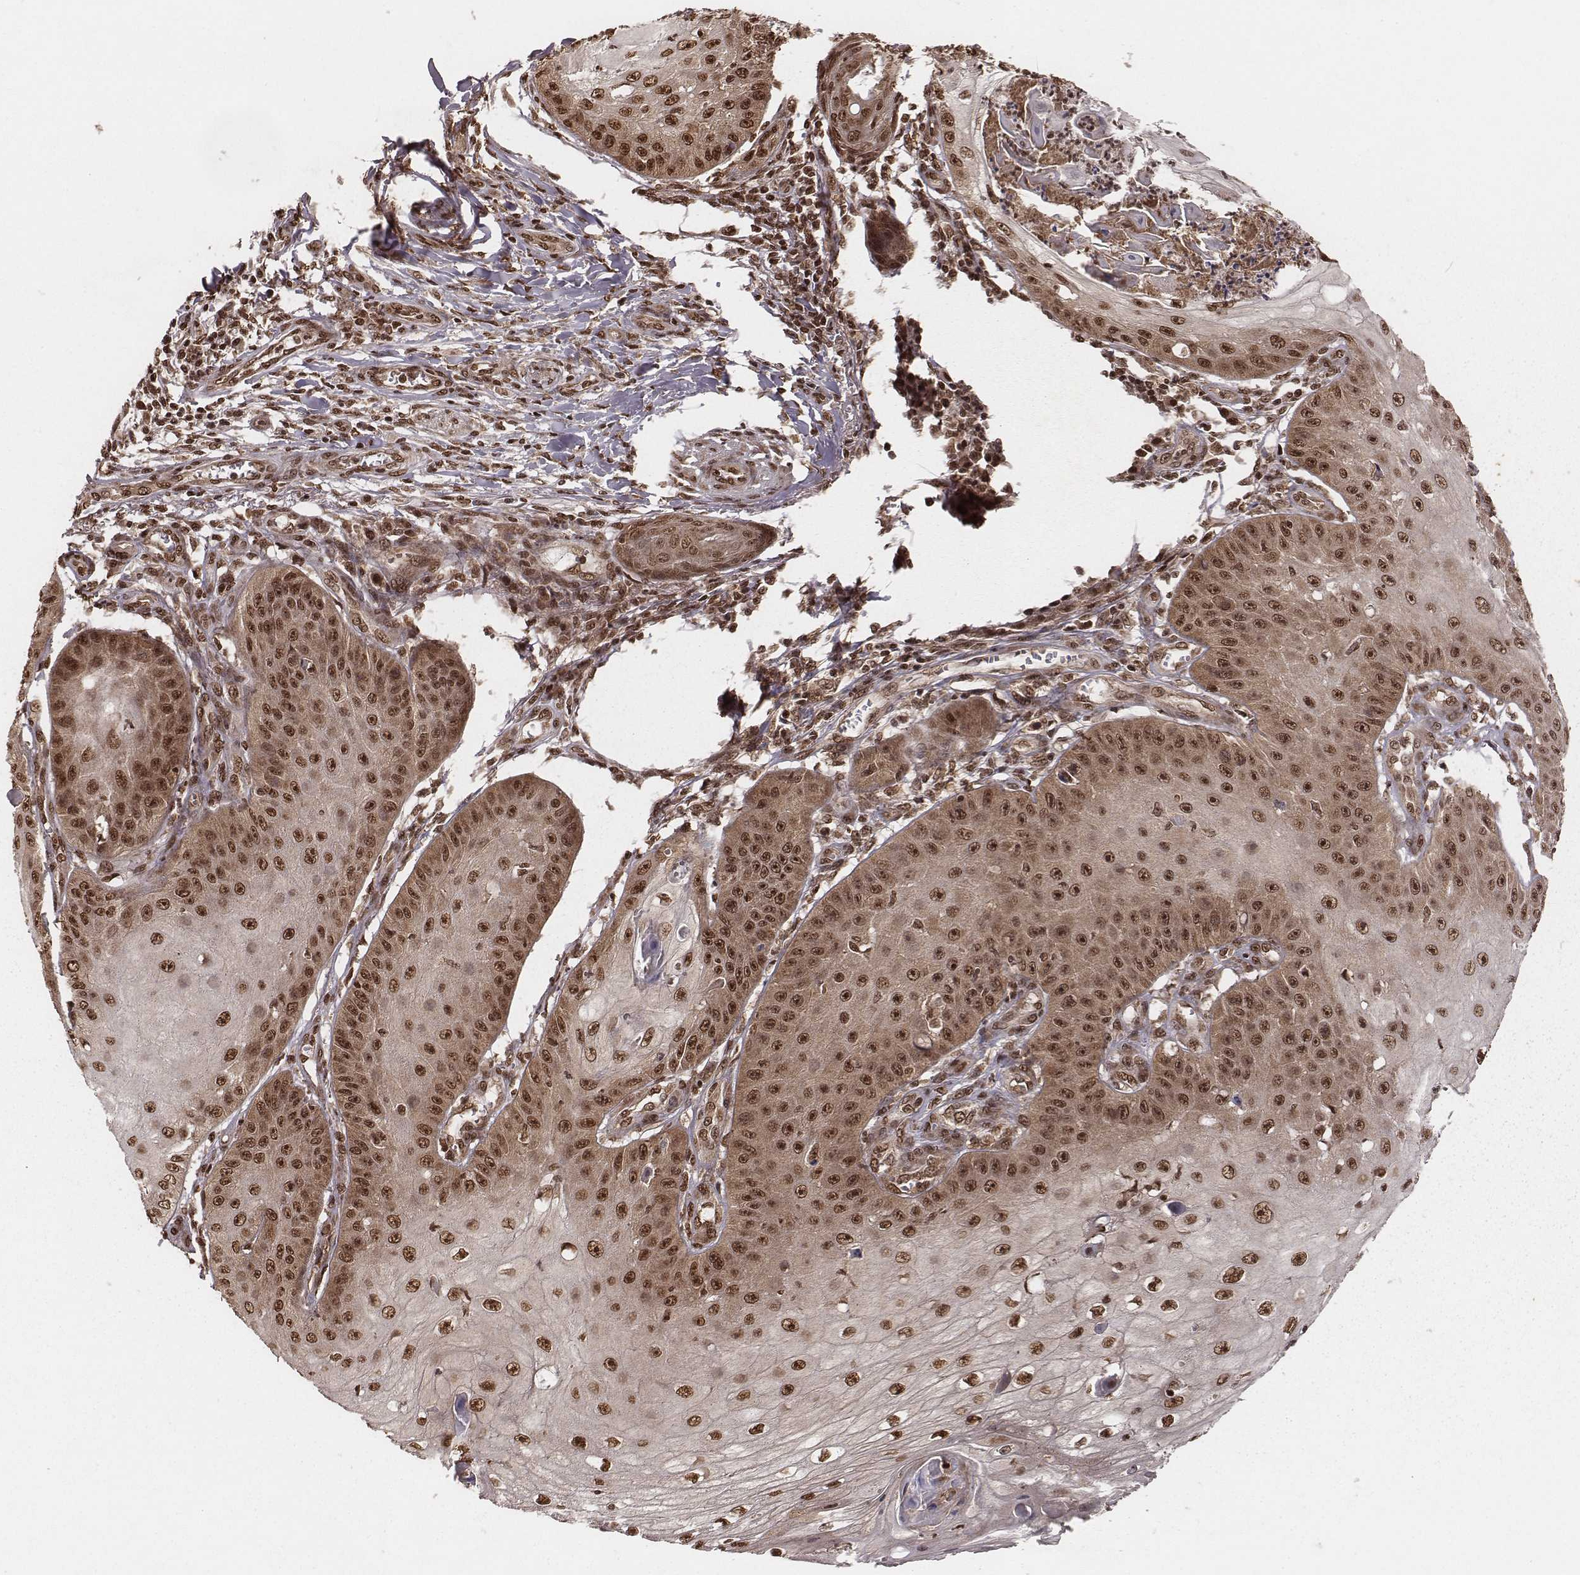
{"staining": {"intensity": "moderate", "quantity": ">75%", "location": "cytoplasmic/membranous,nuclear"}, "tissue": "skin cancer", "cell_type": "Tumor cells", "image_type": "cancer", "snomed": [{"axis": "morphology", "description": "Squamous cell carcinoma, NOS"}, {"axis": "topography", "description": "Skin"}], "caption": "This histopathology image shows IHC staining of human skin cancer, with medium moderate cytoplasmic/membranous and nuclear staining in about >75% of tumor cells.", "gene": "NFX1", "patient": {"sex": "male", "age": 70}}